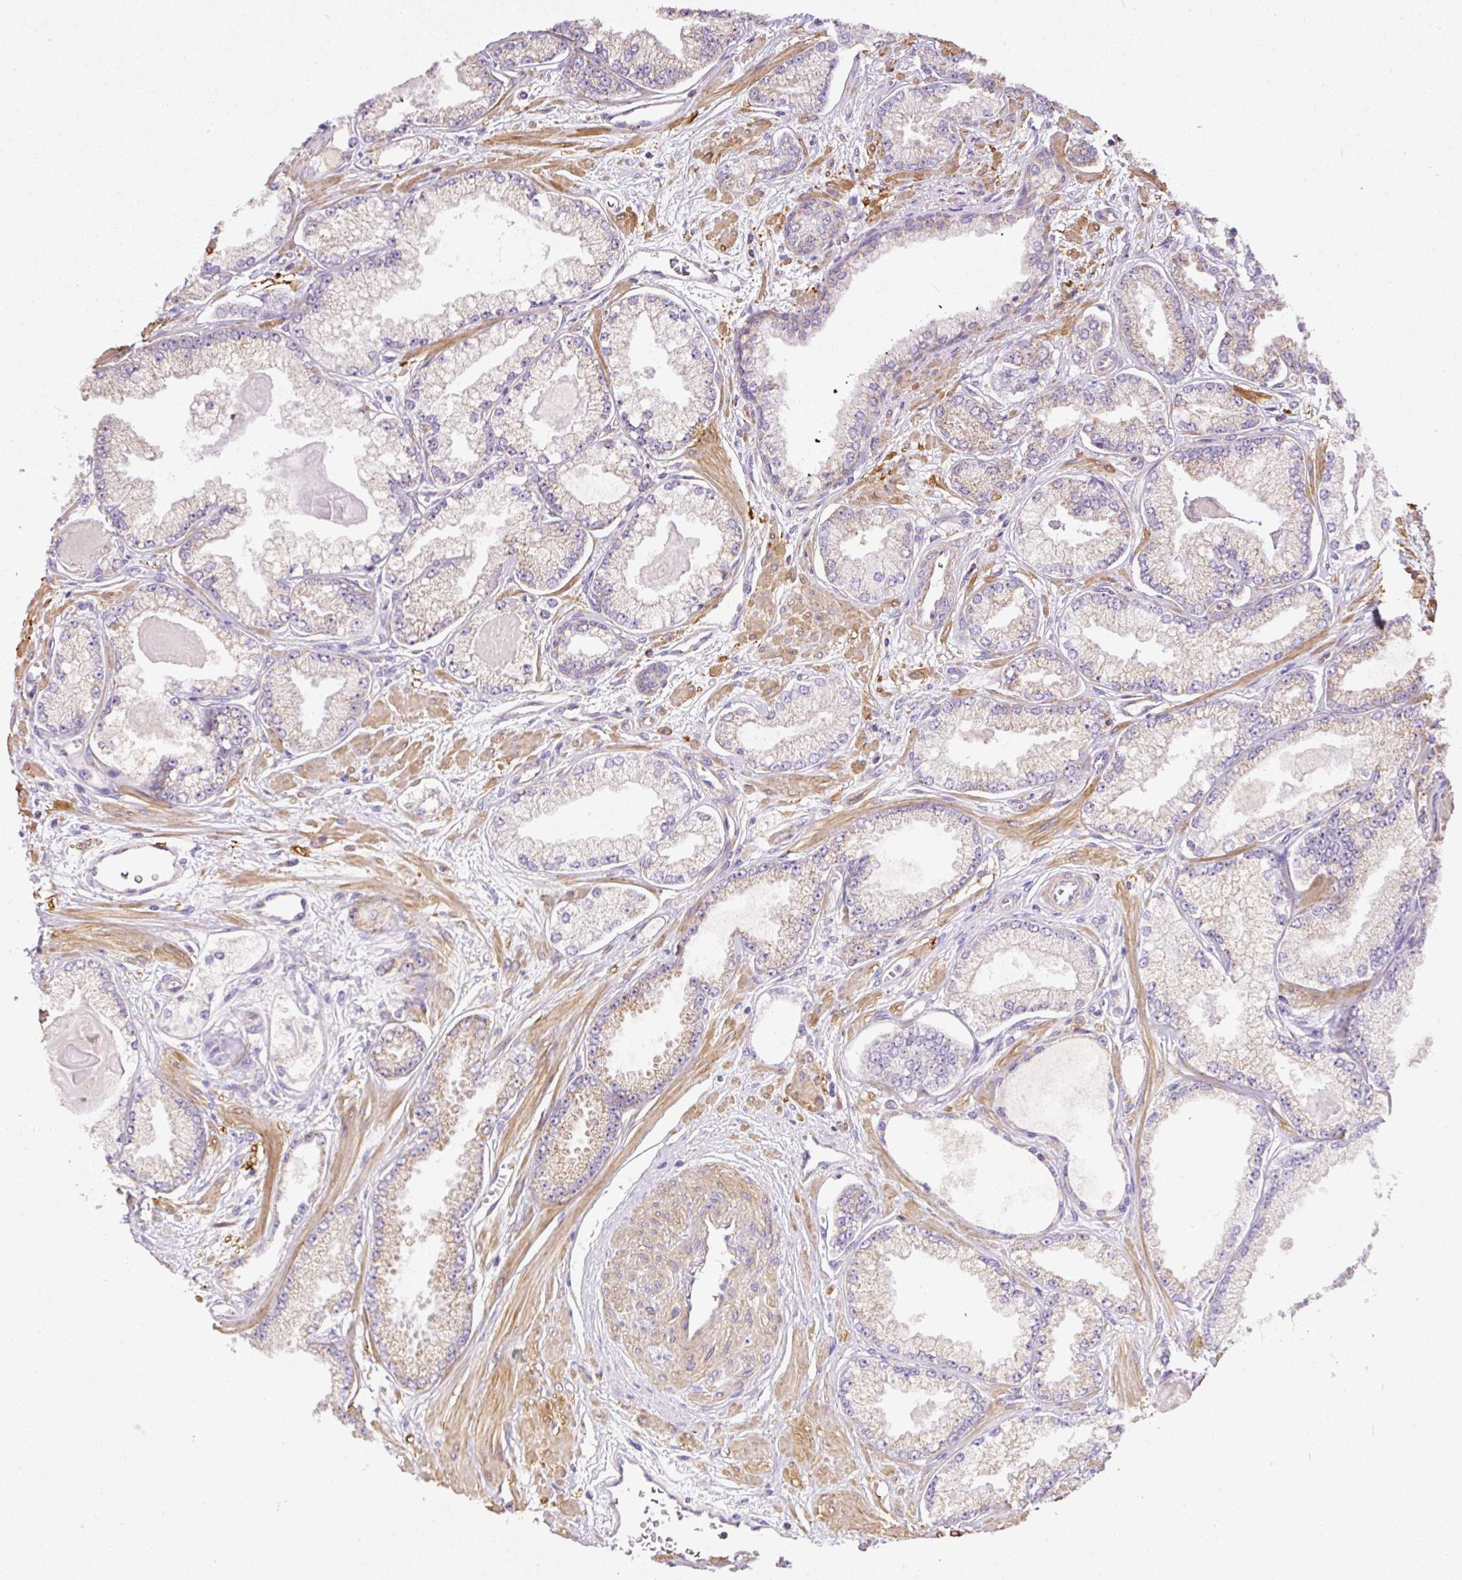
{"staining": {"intensity": "weak", "quantity": "25%-75%", "location": "cytoplasmic/membranous"}, "tissue": "prostate cancer", "cell_type": "Tumor cells", "image_type": "cancer", "snomed": [{"axis": "morphology", "description": "Adenocarcinoma, Low grade"}, {"axis": "topography", "description": "Prostate"}], "caption": "IHC (DAB (3,3'-diaminobenzidine)) staining of prostate cancer (low-grade adenocarcinoma) shows weak cytoplasmic/membranous protein positivity in approximately 25%-75% of tumor cells. (DAB IHC with brightfield microscopy, high magnification).", "gene": "NDUFAF2", "patient": {"sex": "male", "age": 64}}